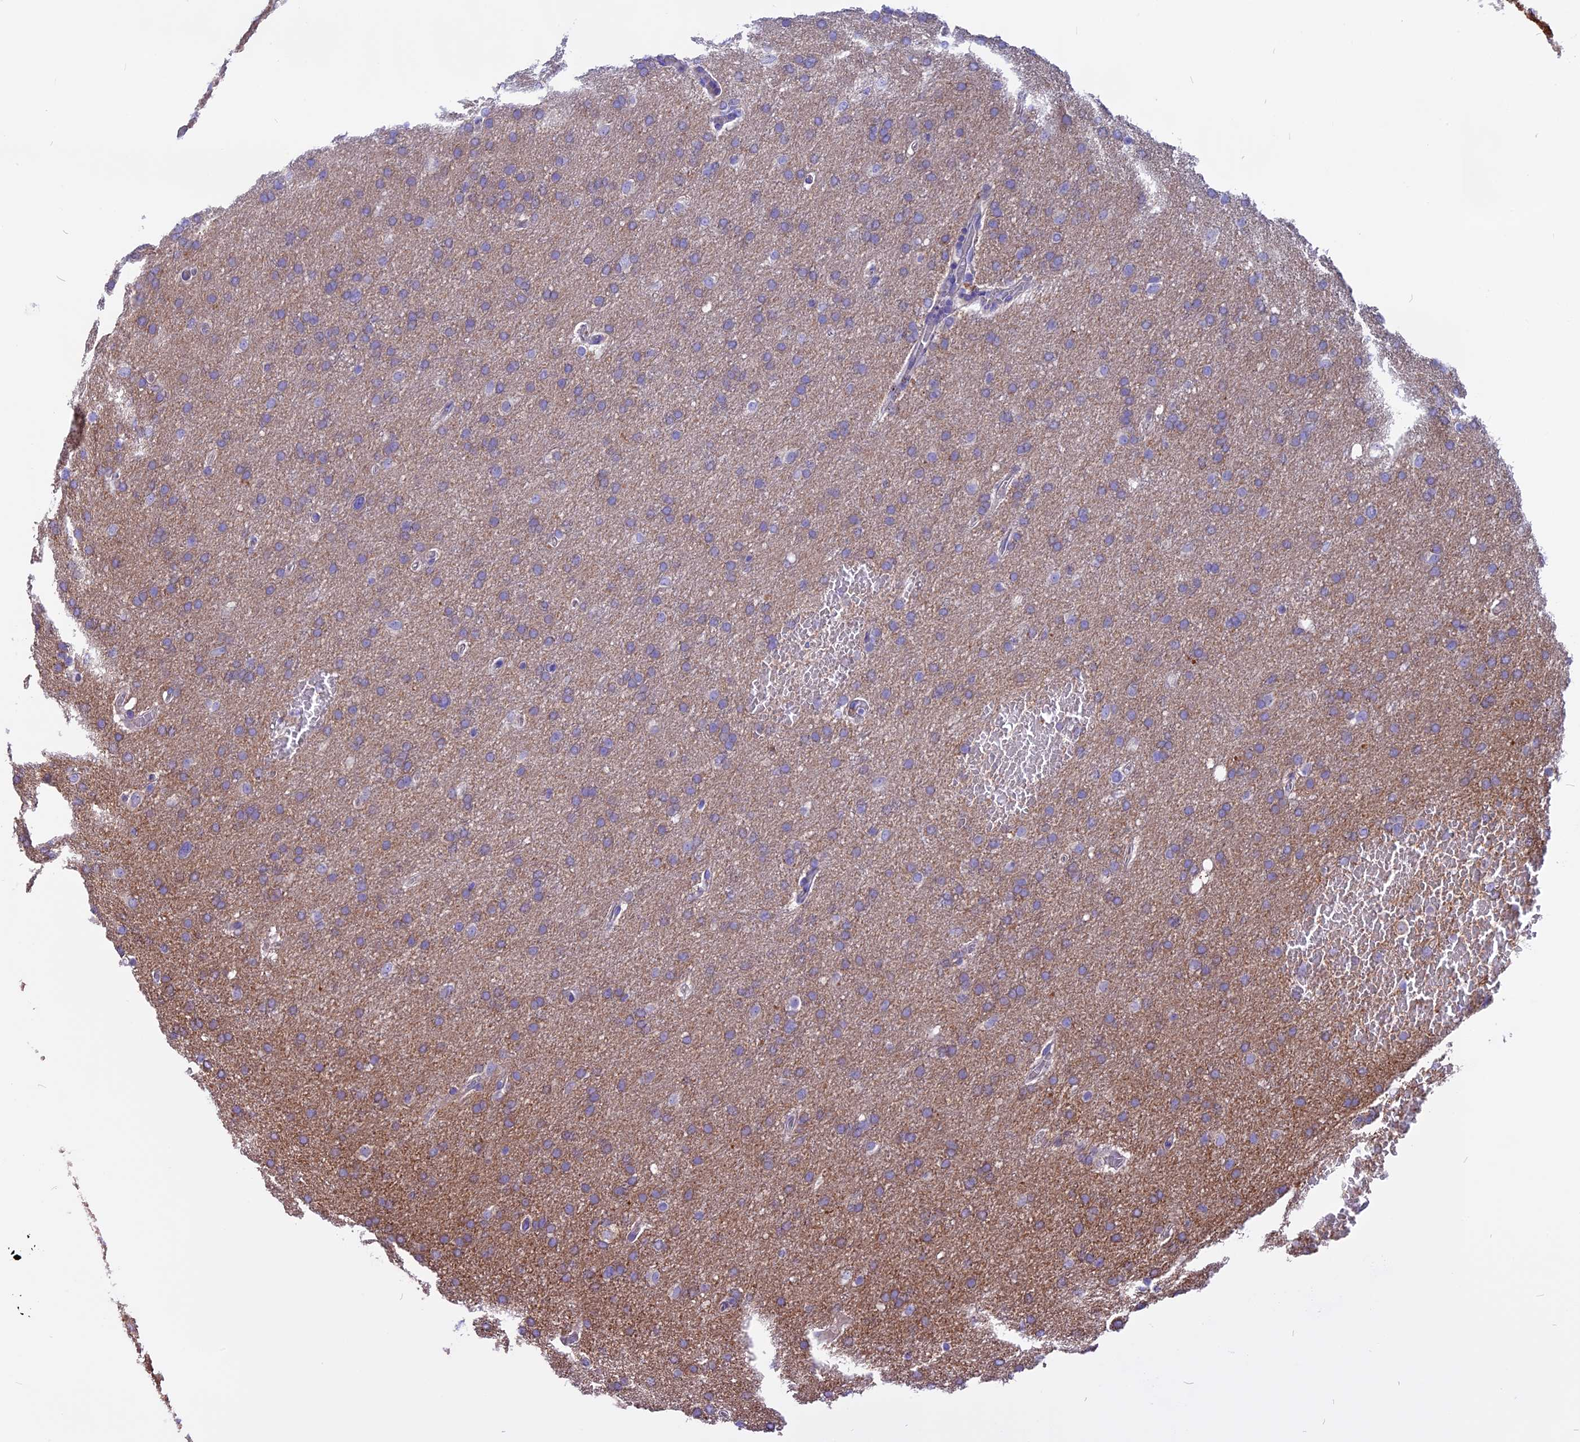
{"staining": {"intensity": "weak", "quantity": "<25%", "location": "cytoplasmic/membranous"}, "tissue": "glioma", "cell_type": "Tumor cells", "image_type": "cancer", "snomed": [{"axis": "morphology", "description": "Glioma, malignant, High grade"}, {"axis": "topography", "description": "Cerebral cortex"}], "caption": "IHC photomicrograph of neoplastic tissue: human glioma stained with DAB reveals no significant protein positivity in tumor cells. (Brightfield microscopy of DAB (3,3'-diaminobenzidine) immunohistochemistry at high magnification).", "gene": "ANO3", "patient": {"sex": "female", "age": 36}}